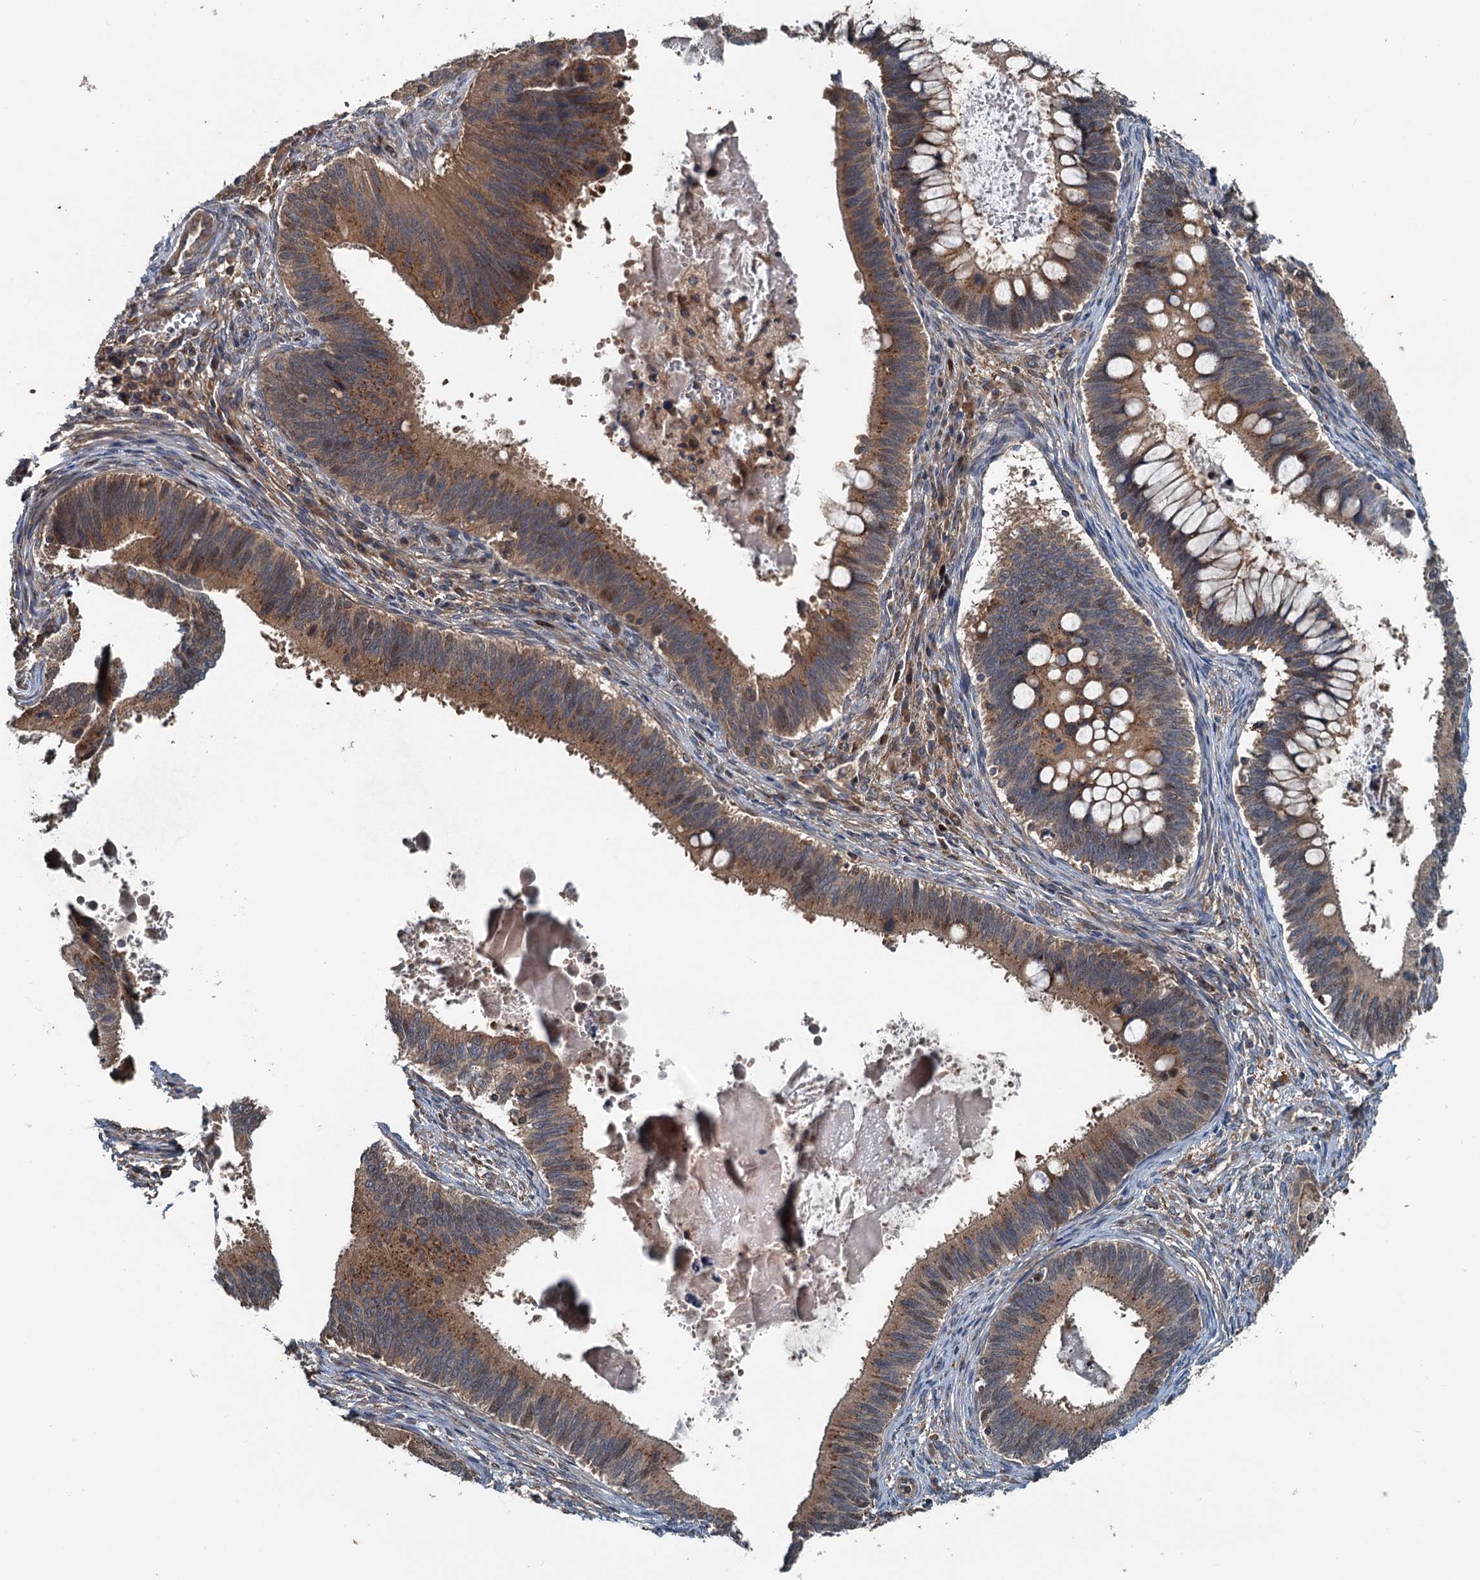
{"staining": {"intensity": "moderate", "quantity": ">75%", "location": "cytoplasmic/membranous"}, "tissue": "cervical cancer", "cell_type": "Tumor cells", "image_type": "cancer", "snomed": [{"axis": "morphology", "description": "Adenocarcinoma, NOS"}, {"axis": "topography", "description": "Cervix"}], "caption": "Brown immunohistochemical staining in adenocarcinoma (cervical) shows moderate cytoplasmic/membranous positivity in about >75% of tumor cells.", "gene": "TEDC1", "patient": {"sex": "female", "age": 42}}